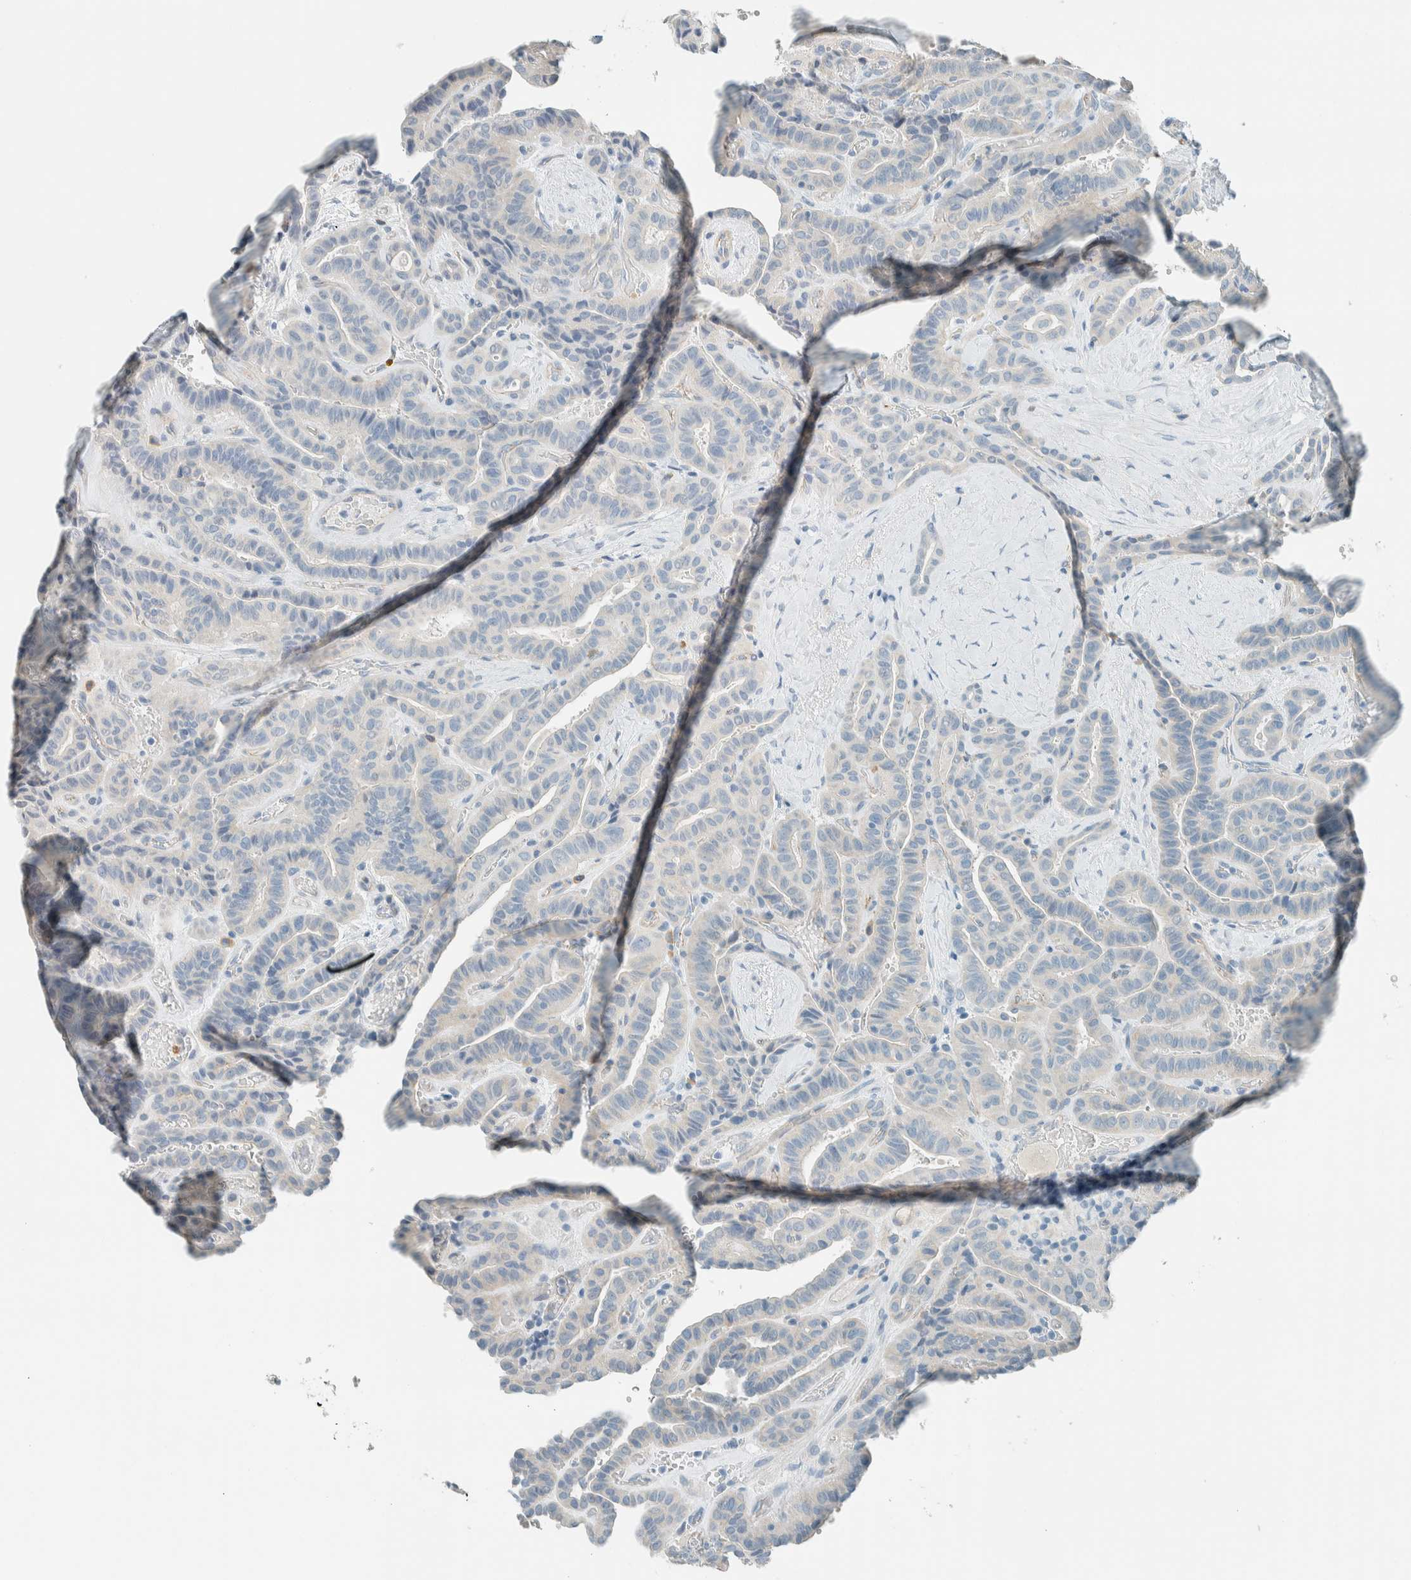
{"staining": {"intensity": "weak", "quantity": "<25%", "location": "cytoplasmic/membranous"}, "tissue": "thyroid cancer", "cell_type": "Tumor cells", "image_type": "cancer", "snomed": [{"axis": "morphology", "description": "Papillary adenocarcinoma, NOS"}, {"axis": "topography", "description": "Thyroid gland"}], "caption": "This is an immunohistochemistry (IHC) photomicrograph of human papillary adenocarcinoma (thyroid). There is no positivity in tumor cells.", "gene": "SLFN12", "patient": {"sex": "male", "age": 77}}